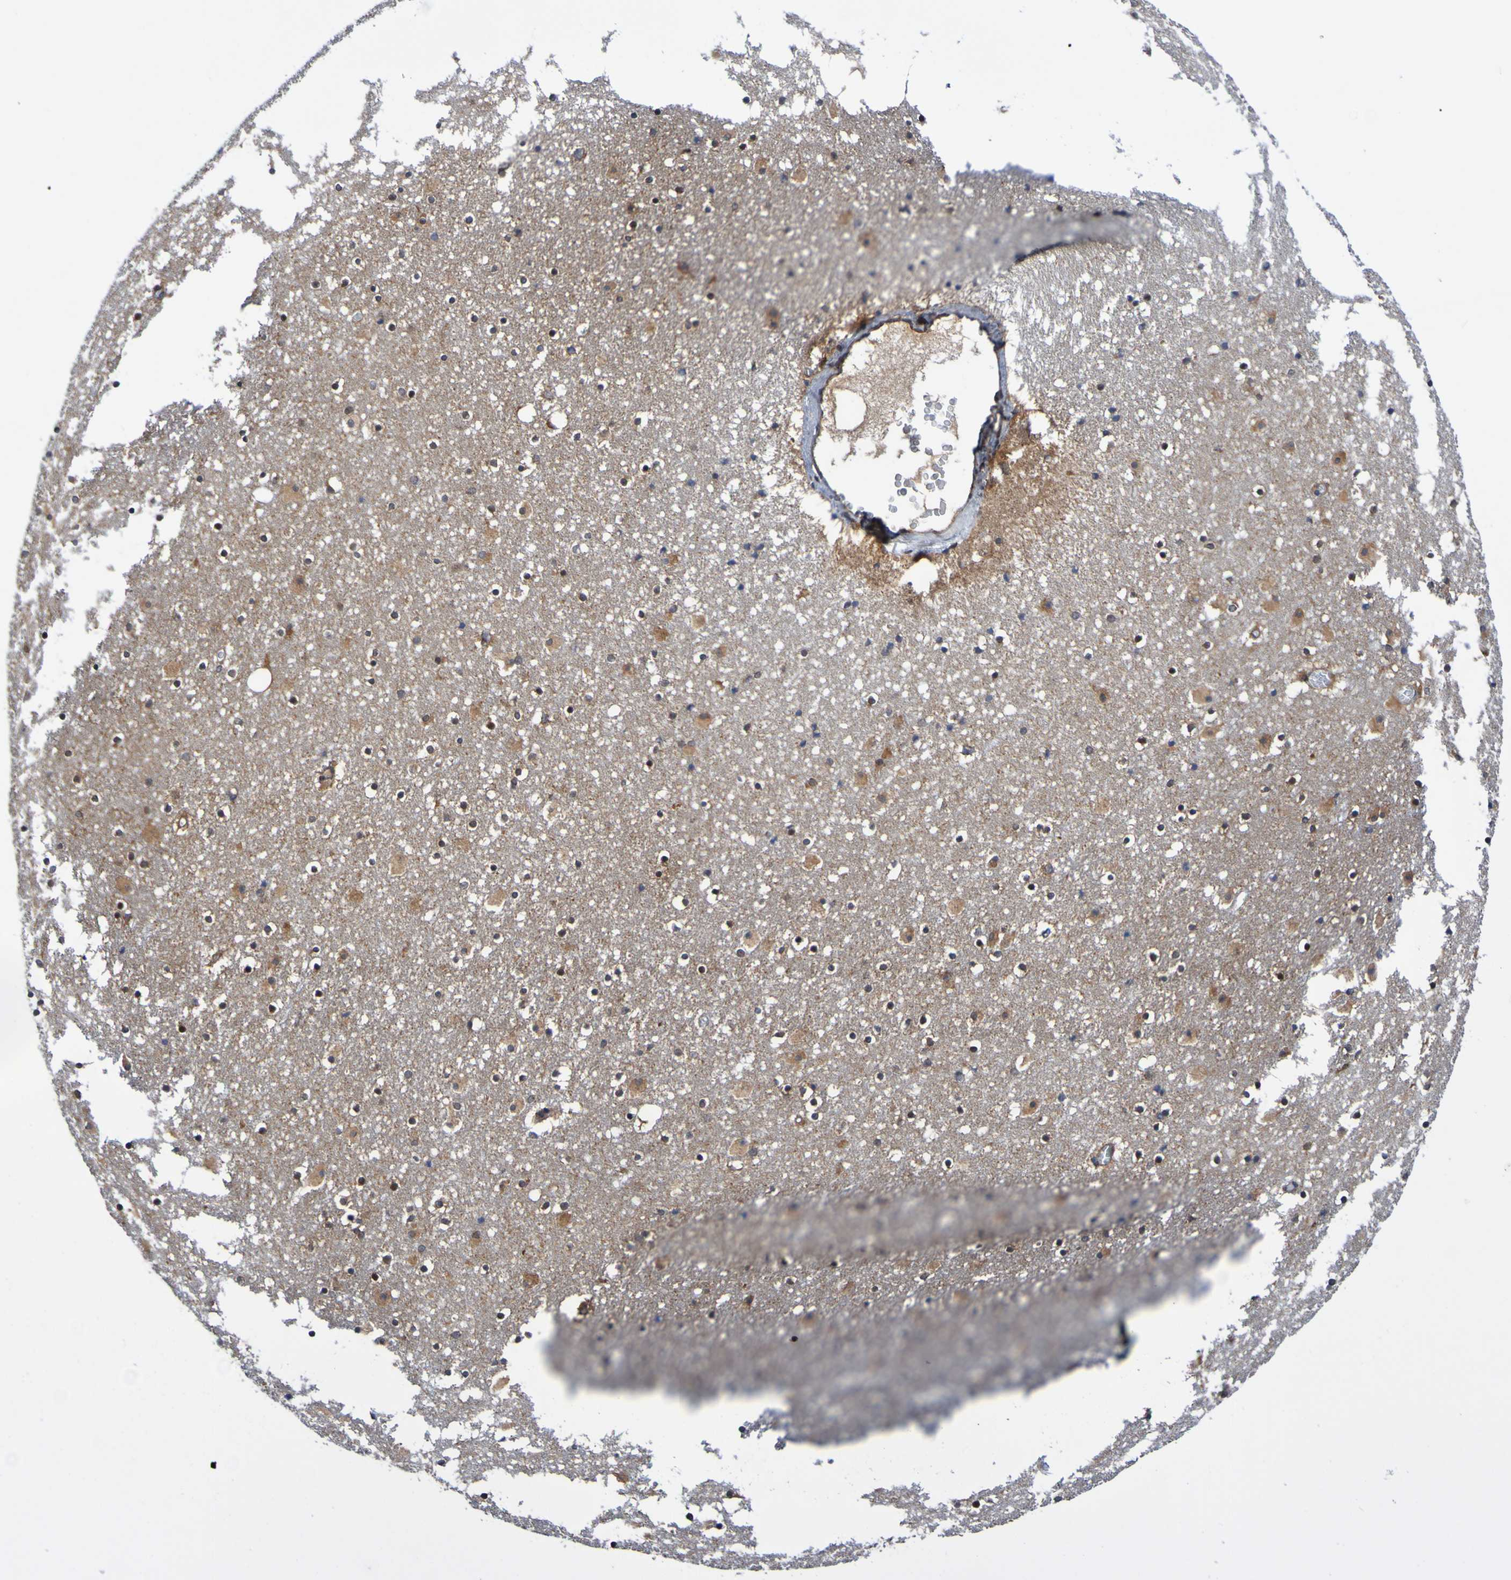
{"staining": {"intensity": "weak", "quantity": "25%-75%", "location": "cytoplasmic/membranous"}, "tissue": "caudate", "cell_type": "Glial cells", "image_type": "normal", "snomed": [{"axis": "morphology", "description": "Normal tissue, NOS"}, {"axis": "topography", "description": "Lateral ventricle wall"}], "caption": "Immunohistochemical staining of benign human caudate demonstrates 25%-75% levels of weak cytoplasmic/membranous protein staining in about 25%-75% of glial cells. The staining was performed using DAB to visualize the protein expression in brown, while the nuclei were stained in blue with hematoxylin (Magnification: 20x).", "gene": "ATIC", "patient": {"sex": "male", "age": 45}}